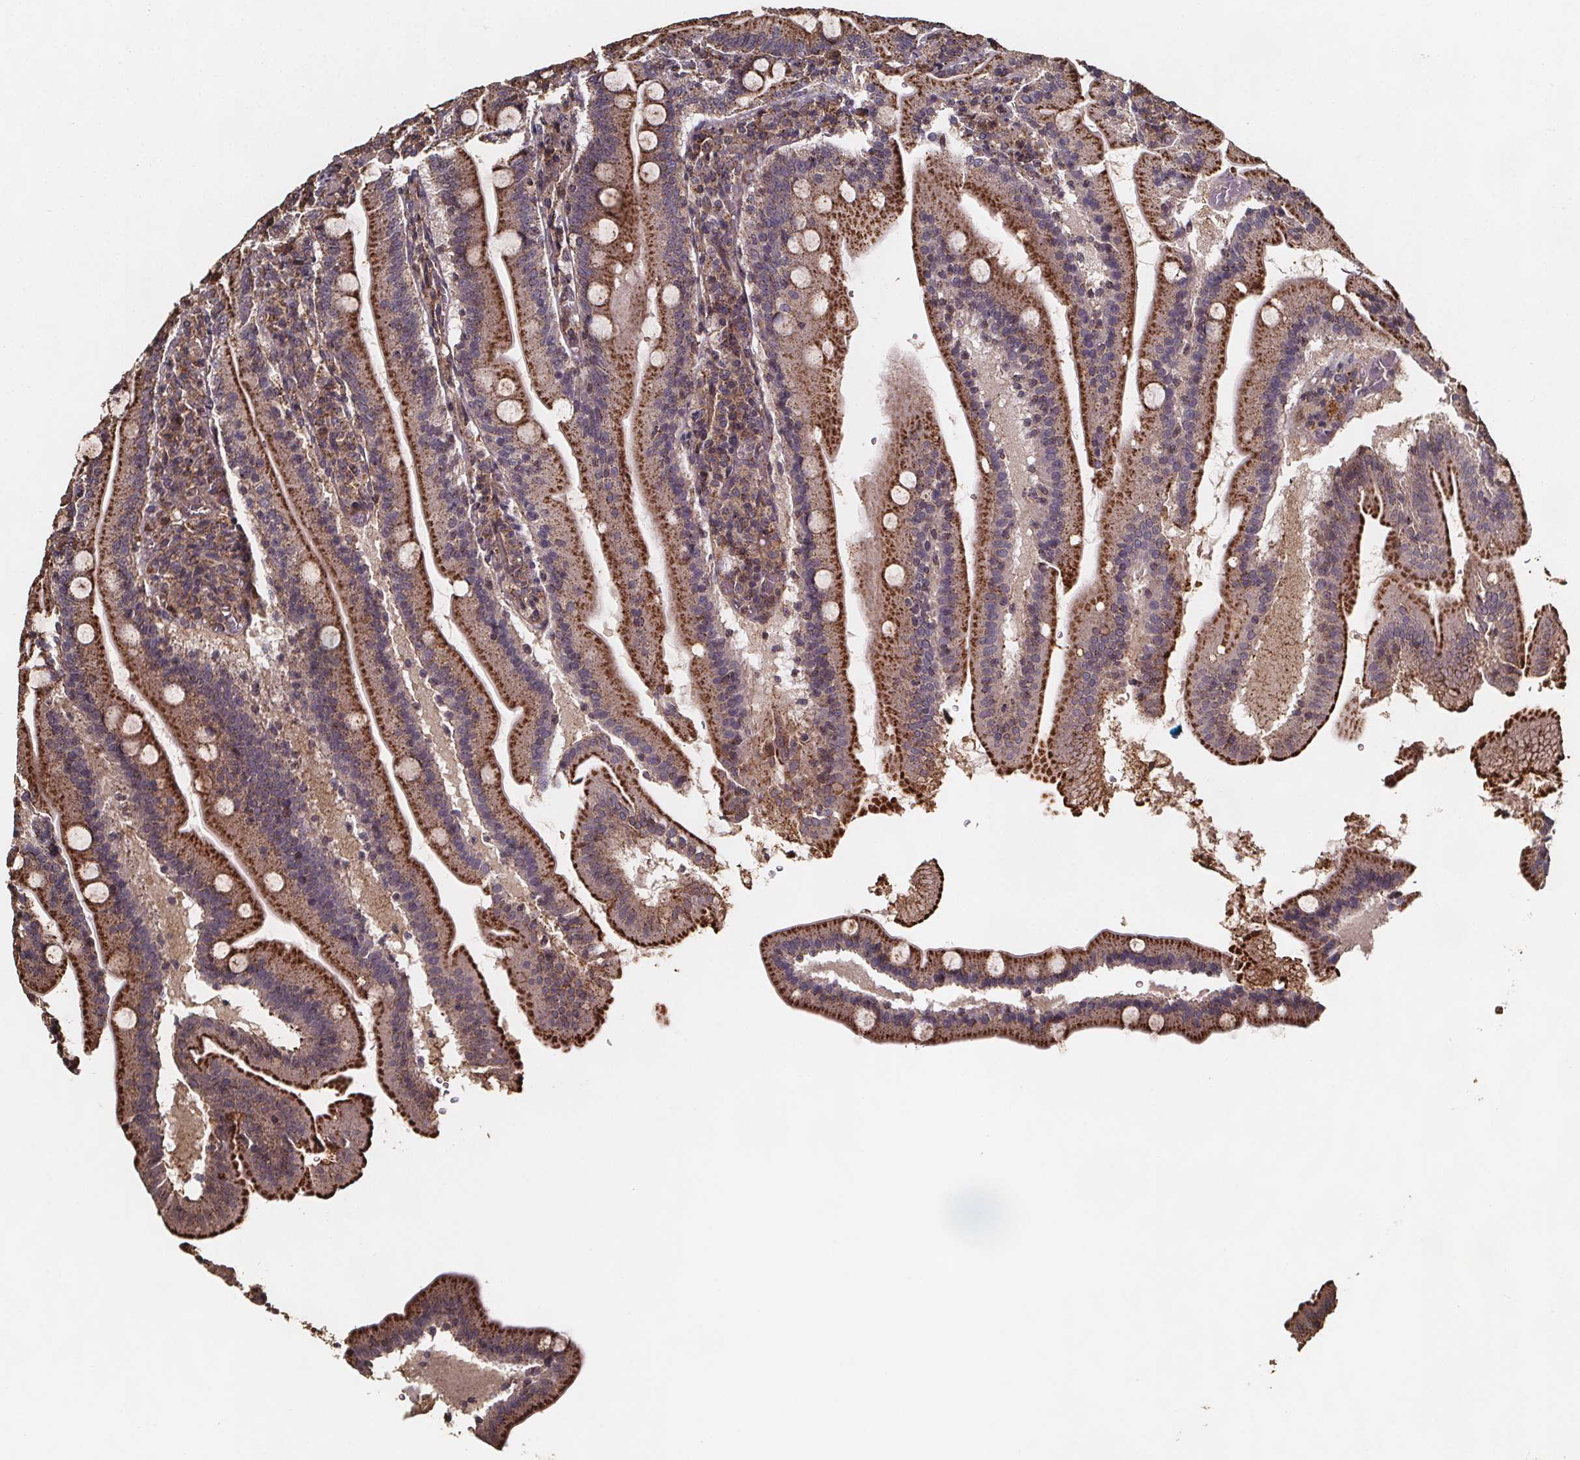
{"staining": {"intensity": "strong", "quantity": "25%-75%", "location": "cytoplasmic/membranous"}, "tissue": "small intestine", "cell_type": "Glandular cells", "image_type": "normal", "snomed": [{"axis": "morphology", "description": "Normal tissue, NOS"}, {"axis": "topography", "description": "Small intestine"}], "caption": "Small intestine stained with a brown dye shows strong cytoplasmic/membranous positive expression in approximately 25%-75% of glandular cells.", "gene": "ZNF879", "patient": {"sex": "male", "age": 37}}